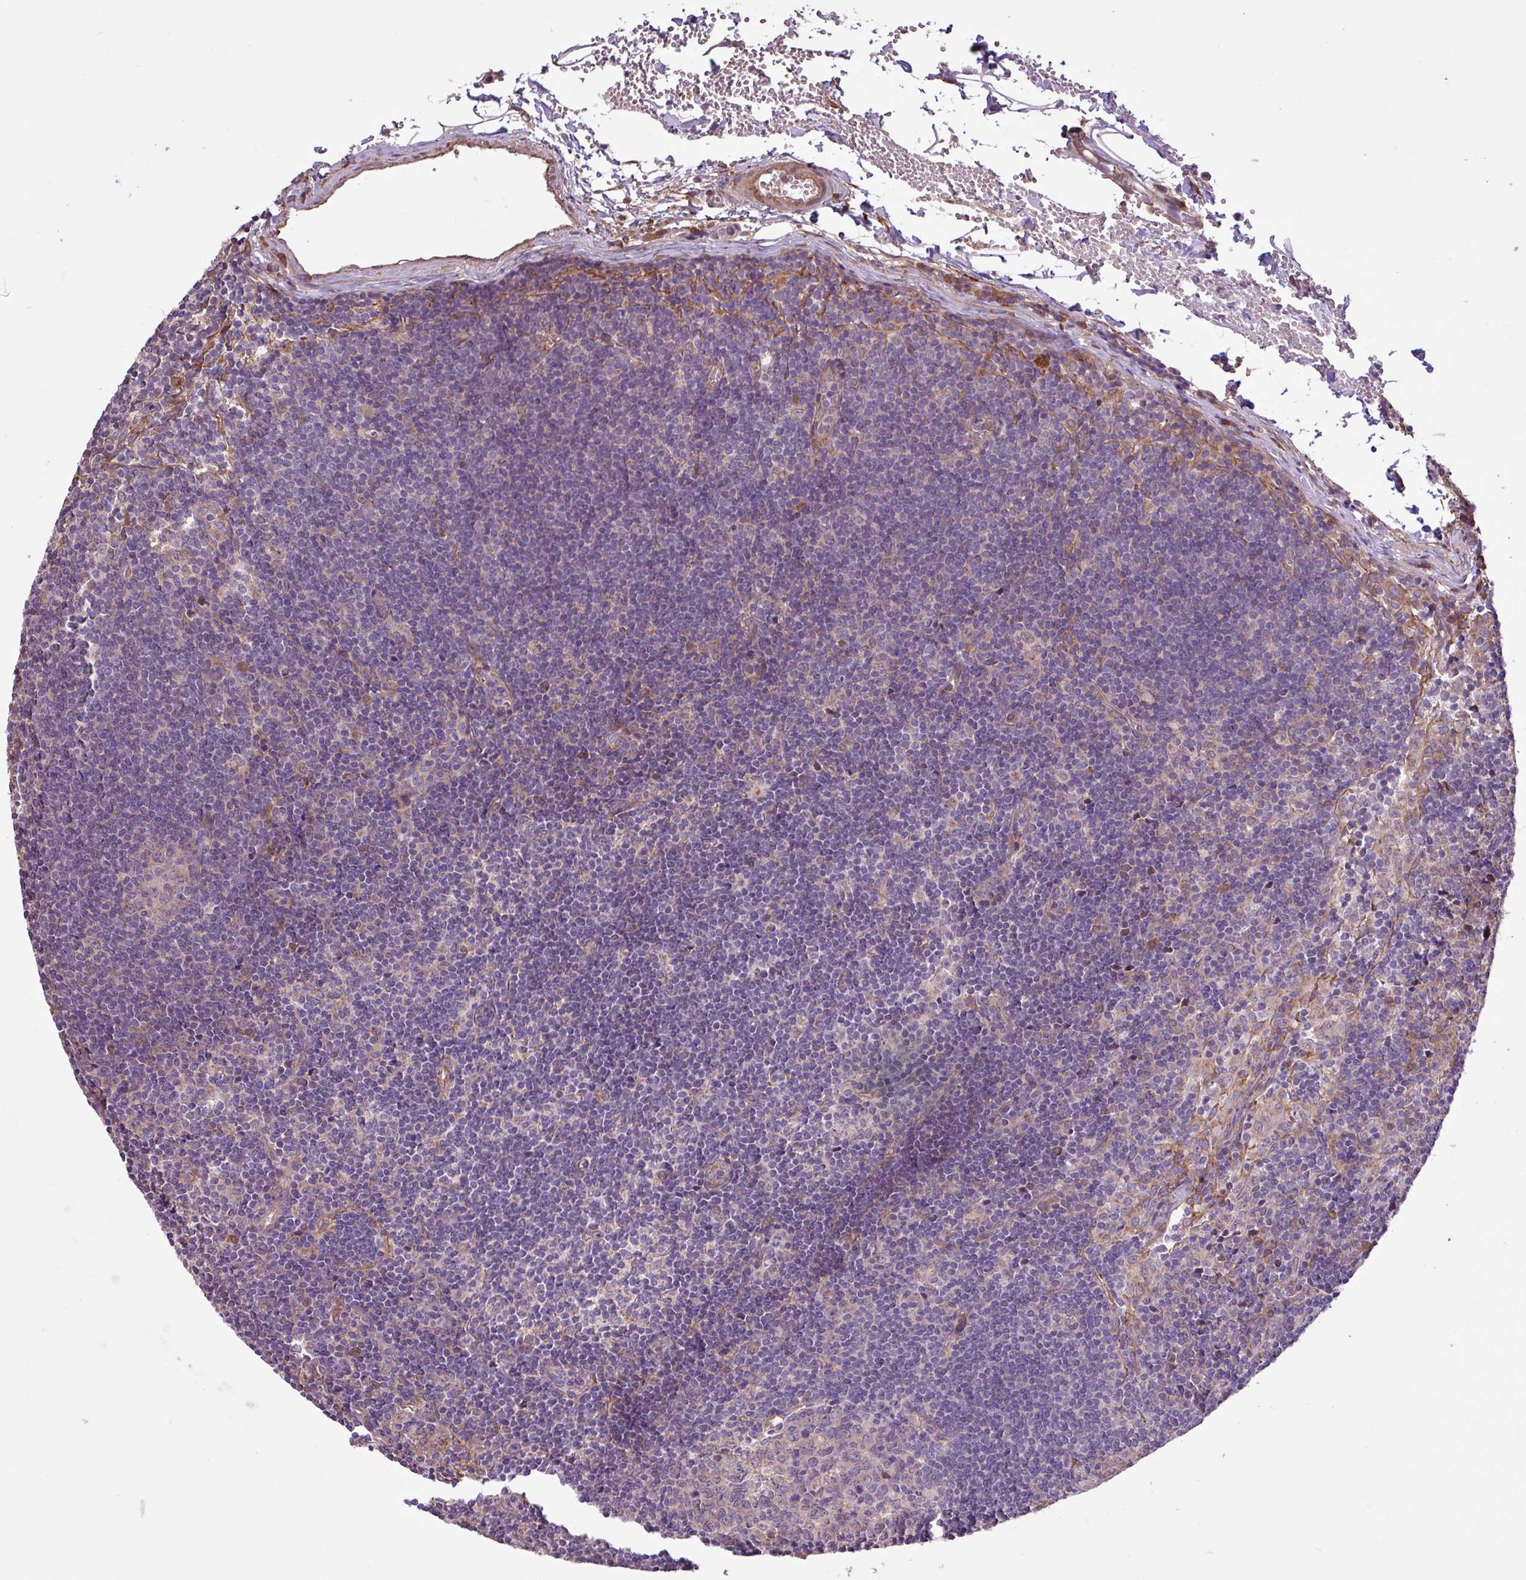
{"staining": {"intensity": "negative", "quantity": "none", "location": "none"}, "tissue": "lymph node", "cell_type": "Germinal center cells", "image_type": "normal", "snomed": [{"axis": "morphology", "description": "Normal tissue, NOS"}, {"axis": "topography", "description": "Lymph node"}], "caption": "A high-resolution histopathology image shows immunohistochemistry (IHC) staining of unremarkable lymph node, which reveals no significant staining in germinal center cells.", "gene": "MEGF6", "patient": {"sex": "female", "age": 29}}